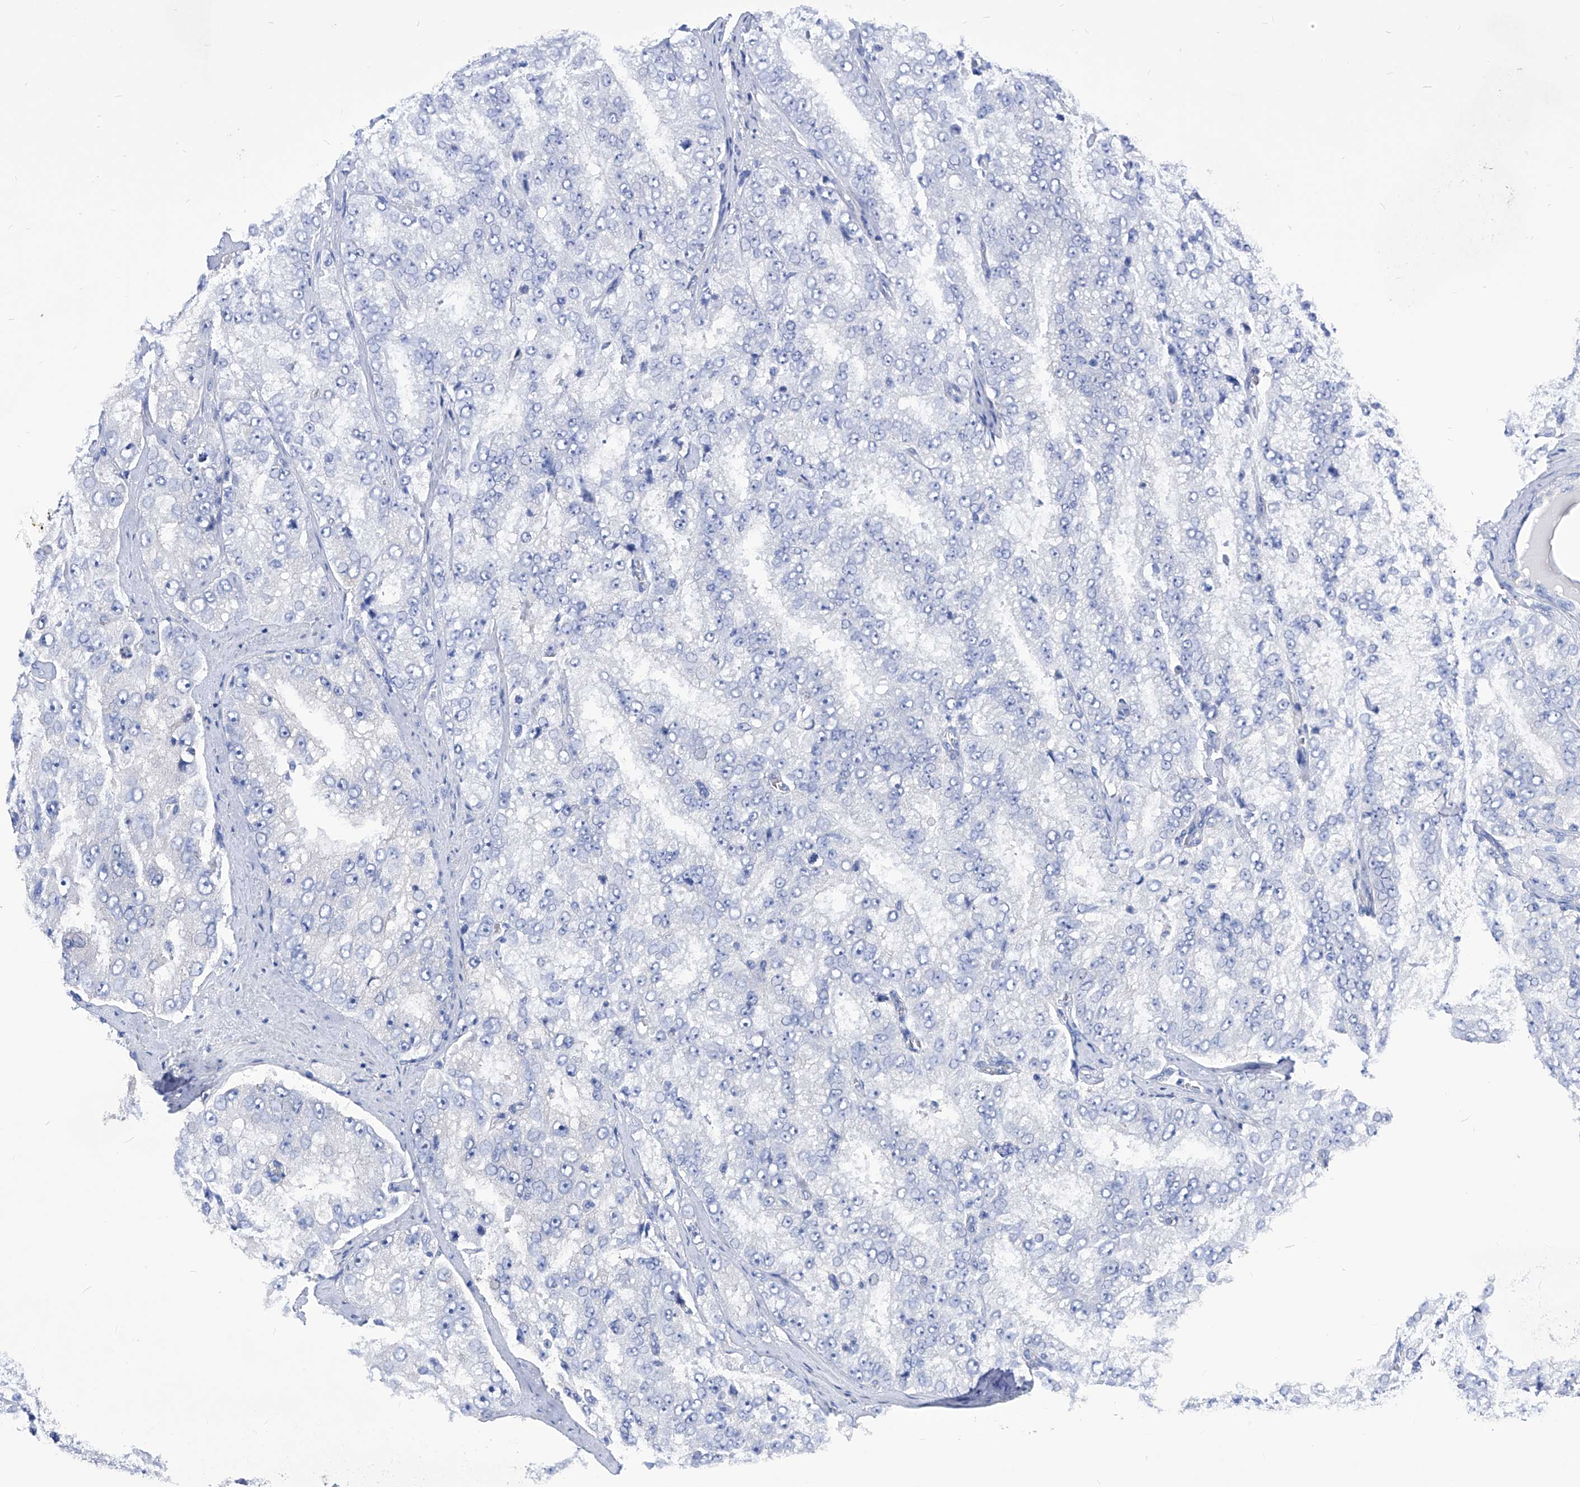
{"staining": {"intensity": "negative", "quantity": "none", "location": "none"}, "tissue": "prostate cancer", "cell_type": "Tumor cells", "image_type": "cancer", "snomed": [{"axis": "morphology", "description": "Adenocarcinoma, High grade"}, {"axis": "topography", "description": "Prostate"}], "caption": "A high-resolution photomicrograph shows immunohistochemistry staining of prostate cancer (high-grade adenocarcinoma), which demonstrates no significant staining in tumor cells.", "gene": "XPNPEP1", "patient": {"sex": "male", "age": 58}}